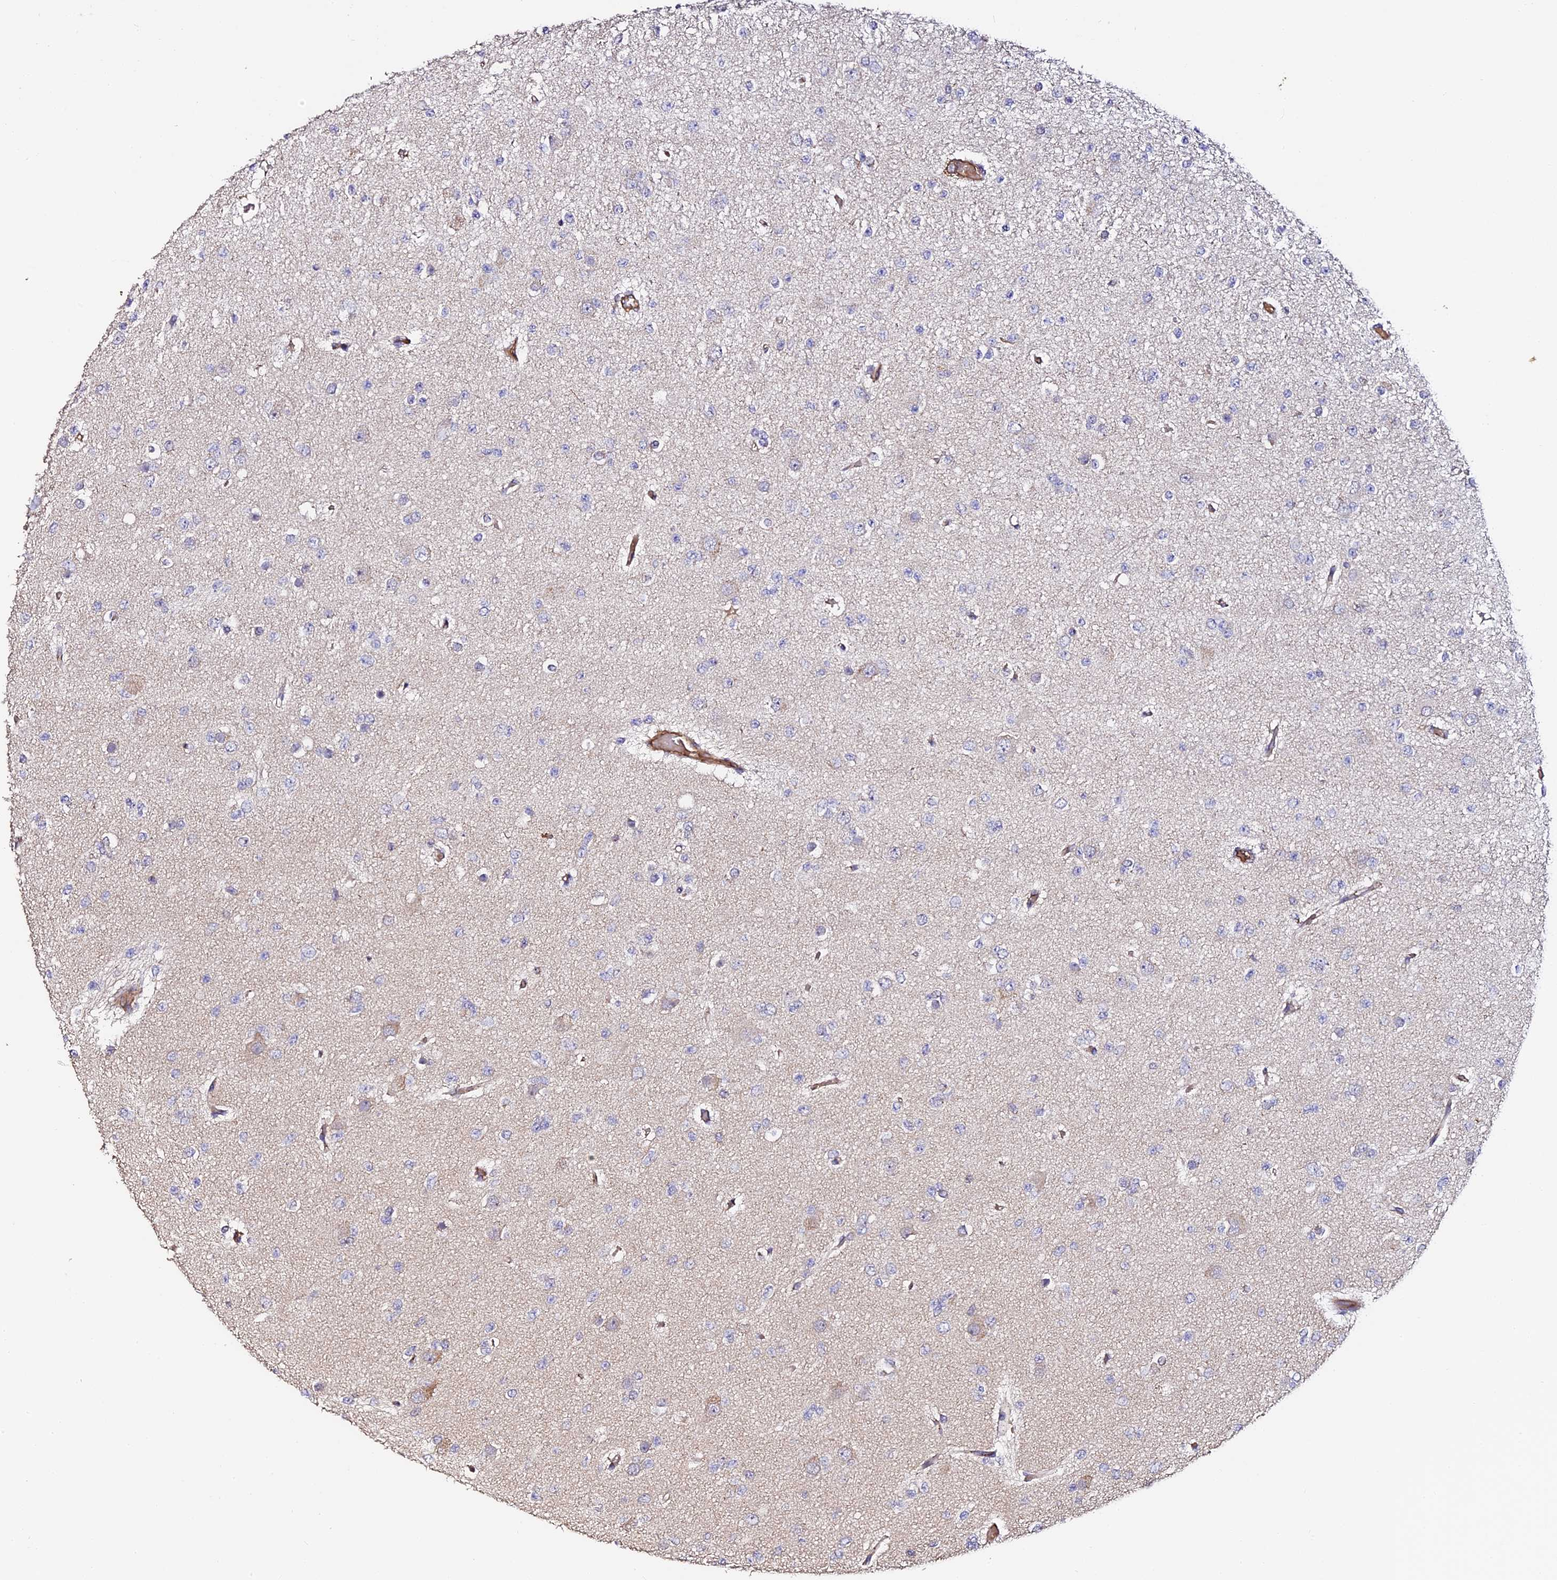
{"staining": {"intensity": "negative", "quantity": "none", "location": "none"}, "tissue": "glioma", "cell_type": "Tumor cells", "image_type": "cancer", "snomed": [{"axis": "morphology", "description": "Glioma, malignant, Low grade"}, {"axis": "topography", "description": "Brain"}], "caption": "Immunohistochemistry photomicrograph of glioma stained for a protein (brown), which shows no positivity in tumor cells.", "gene": "TDO2", "patient": {"sex": "female", "age": 22}}